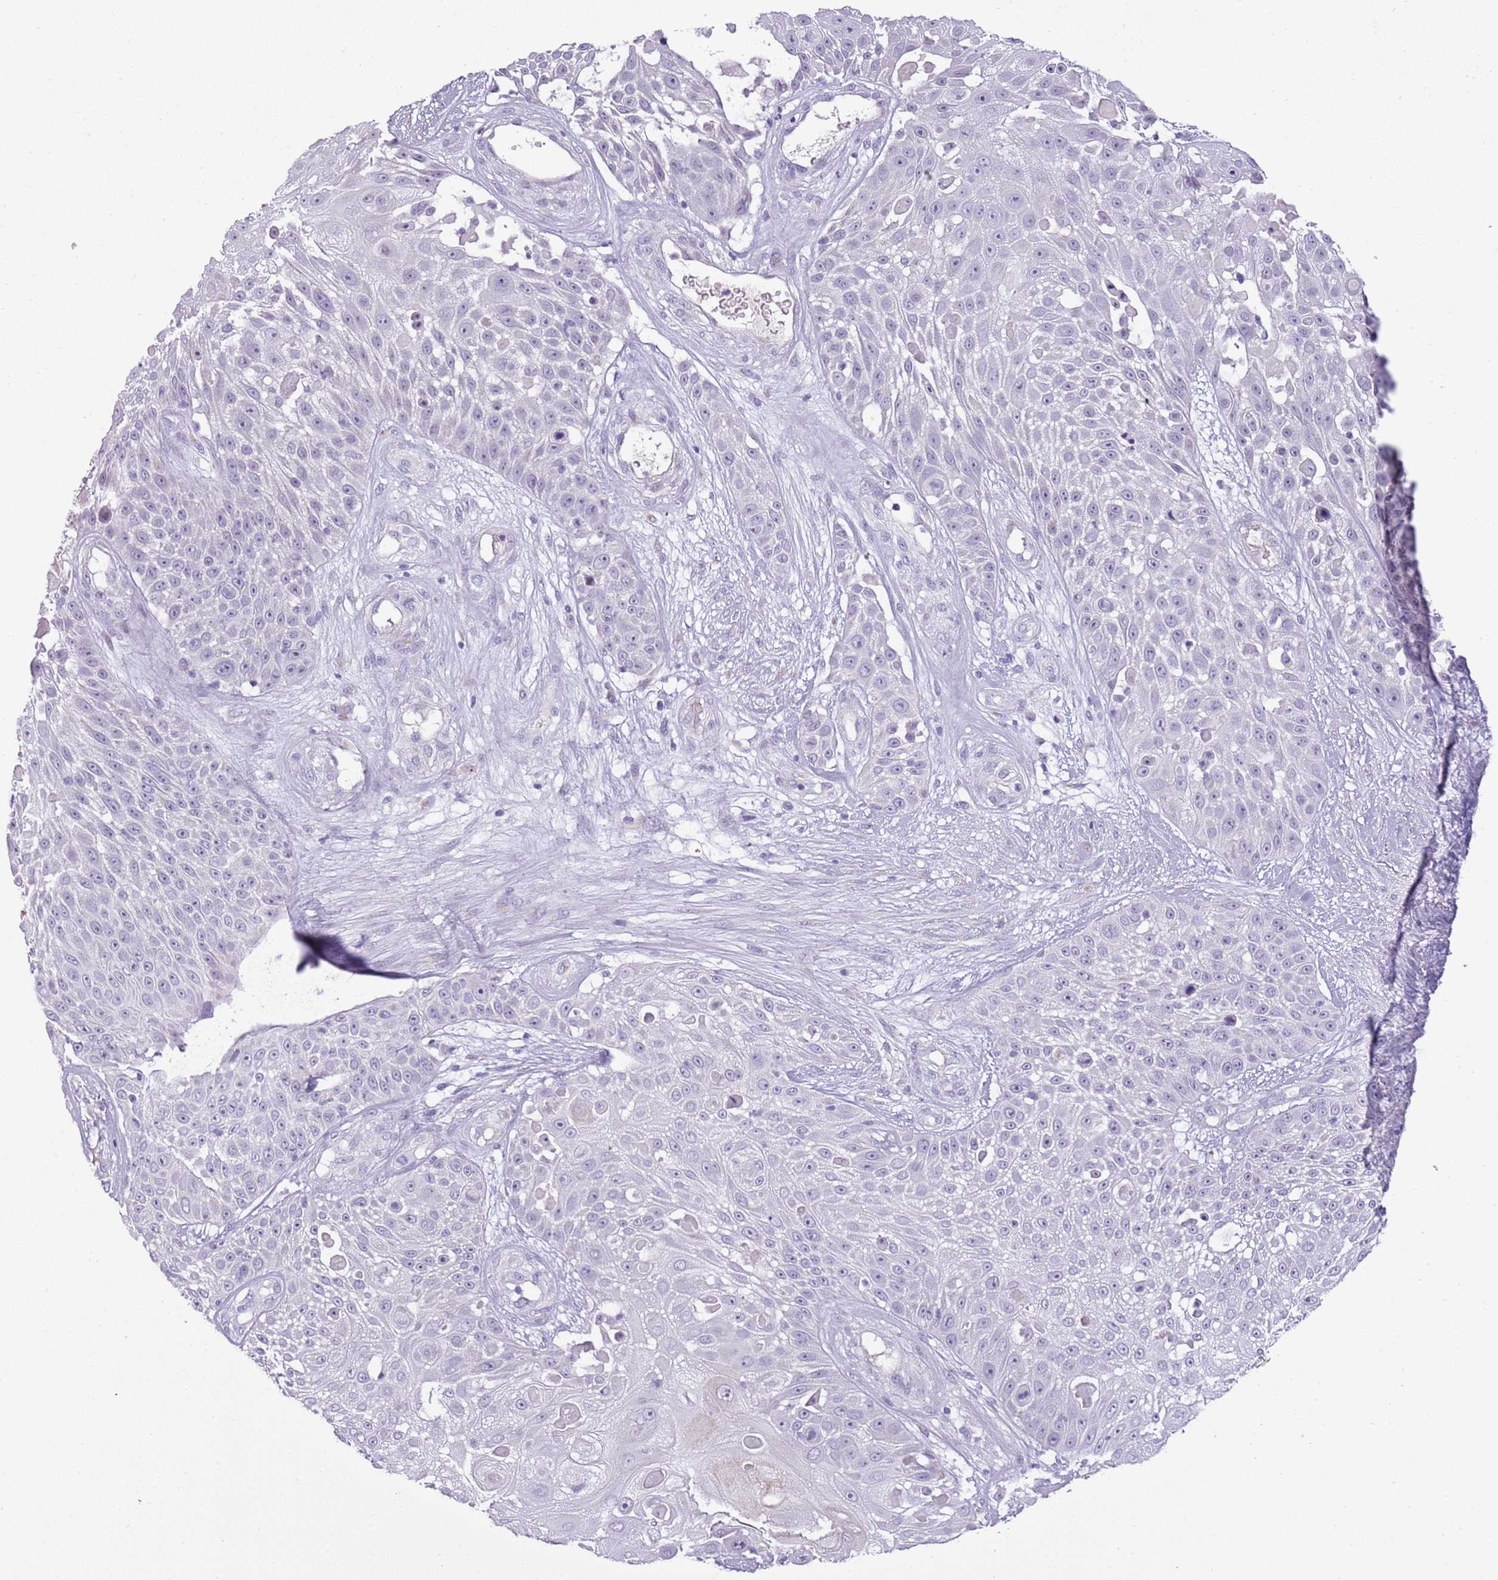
{"staining": {"intensity": "negative", "quantity": "none", "location": "none"}, "tissue": "skin cancer", "cell_type": "Tumor cells", "image_type": "cancer", "snomed": [{"axis": "morphology", "description": "Squamous cell carcinoma, NOS"}, {"axis": "topography", "description": "Skin"}], "caption": "This is a photomicrograph of IHC staining of skin cancer, which shows no positivity in tumor cells. (Immunohistochemistry (ihc), brightfield microscopy, high magnification).", "gene": "NBPF6", "patient": {"sex": "female", "age": 86}}